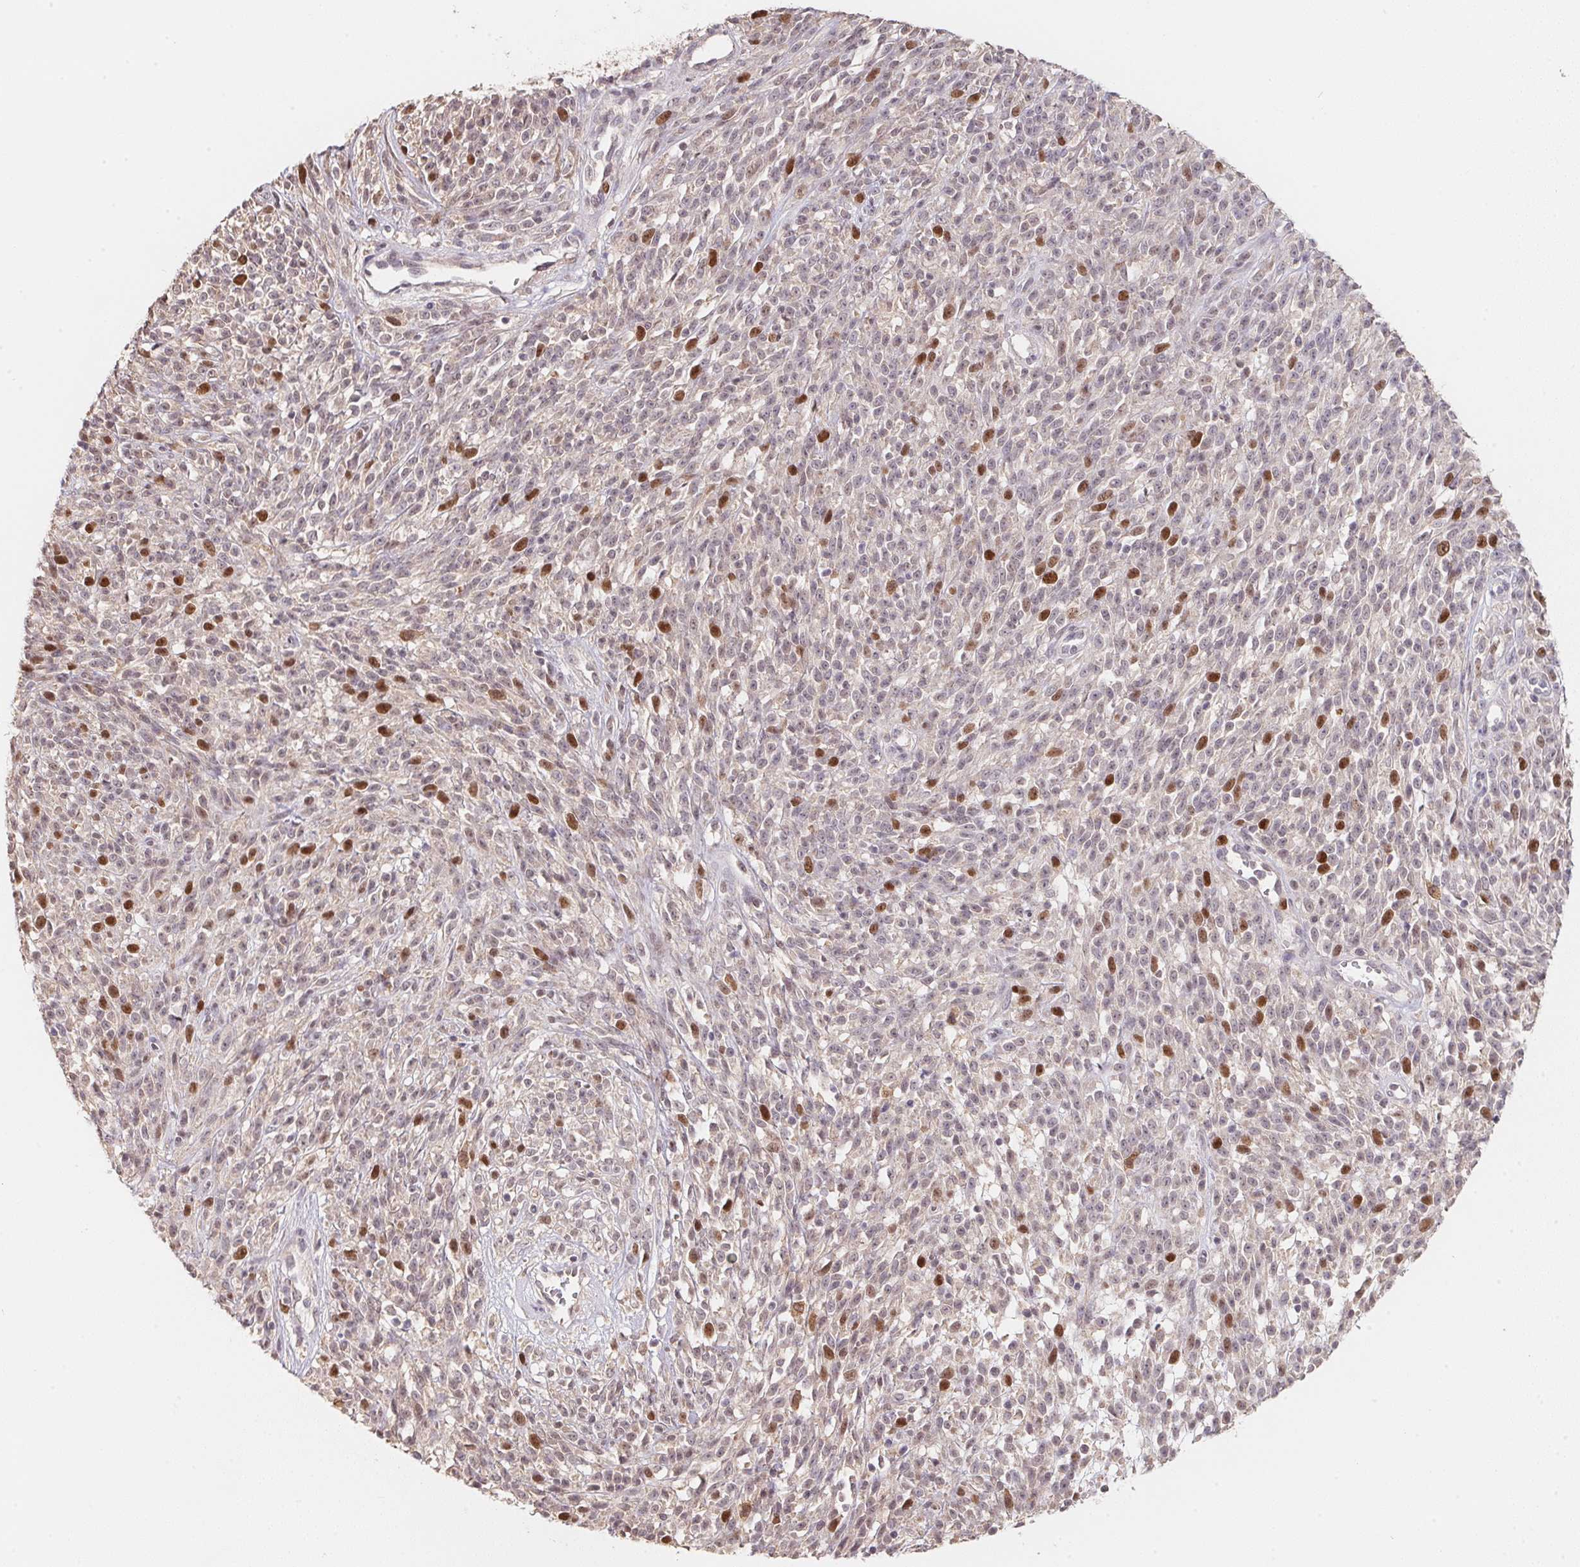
{"staining": {"intensity": "strong", "quantity": "<25%", "location": "nuclear"}, "tissue": "melanoma", "cell_type": "Tumor cells", "image_type": "cancer", "snomed": [{"axis": "morphology", "description": "Malignant melanoma, NOS"}, {"axis": "topography", "description": "Skin"}, {"axis": "topography", "description": "Skin of trunk"}], "caption": "Immunohistochemical staining of melanoma exhibits medium levels of strong nuclear expression in about <25% of tumor cells.", "gene": "KIFC1", "patient": {"sex": "male", "age": 74}}